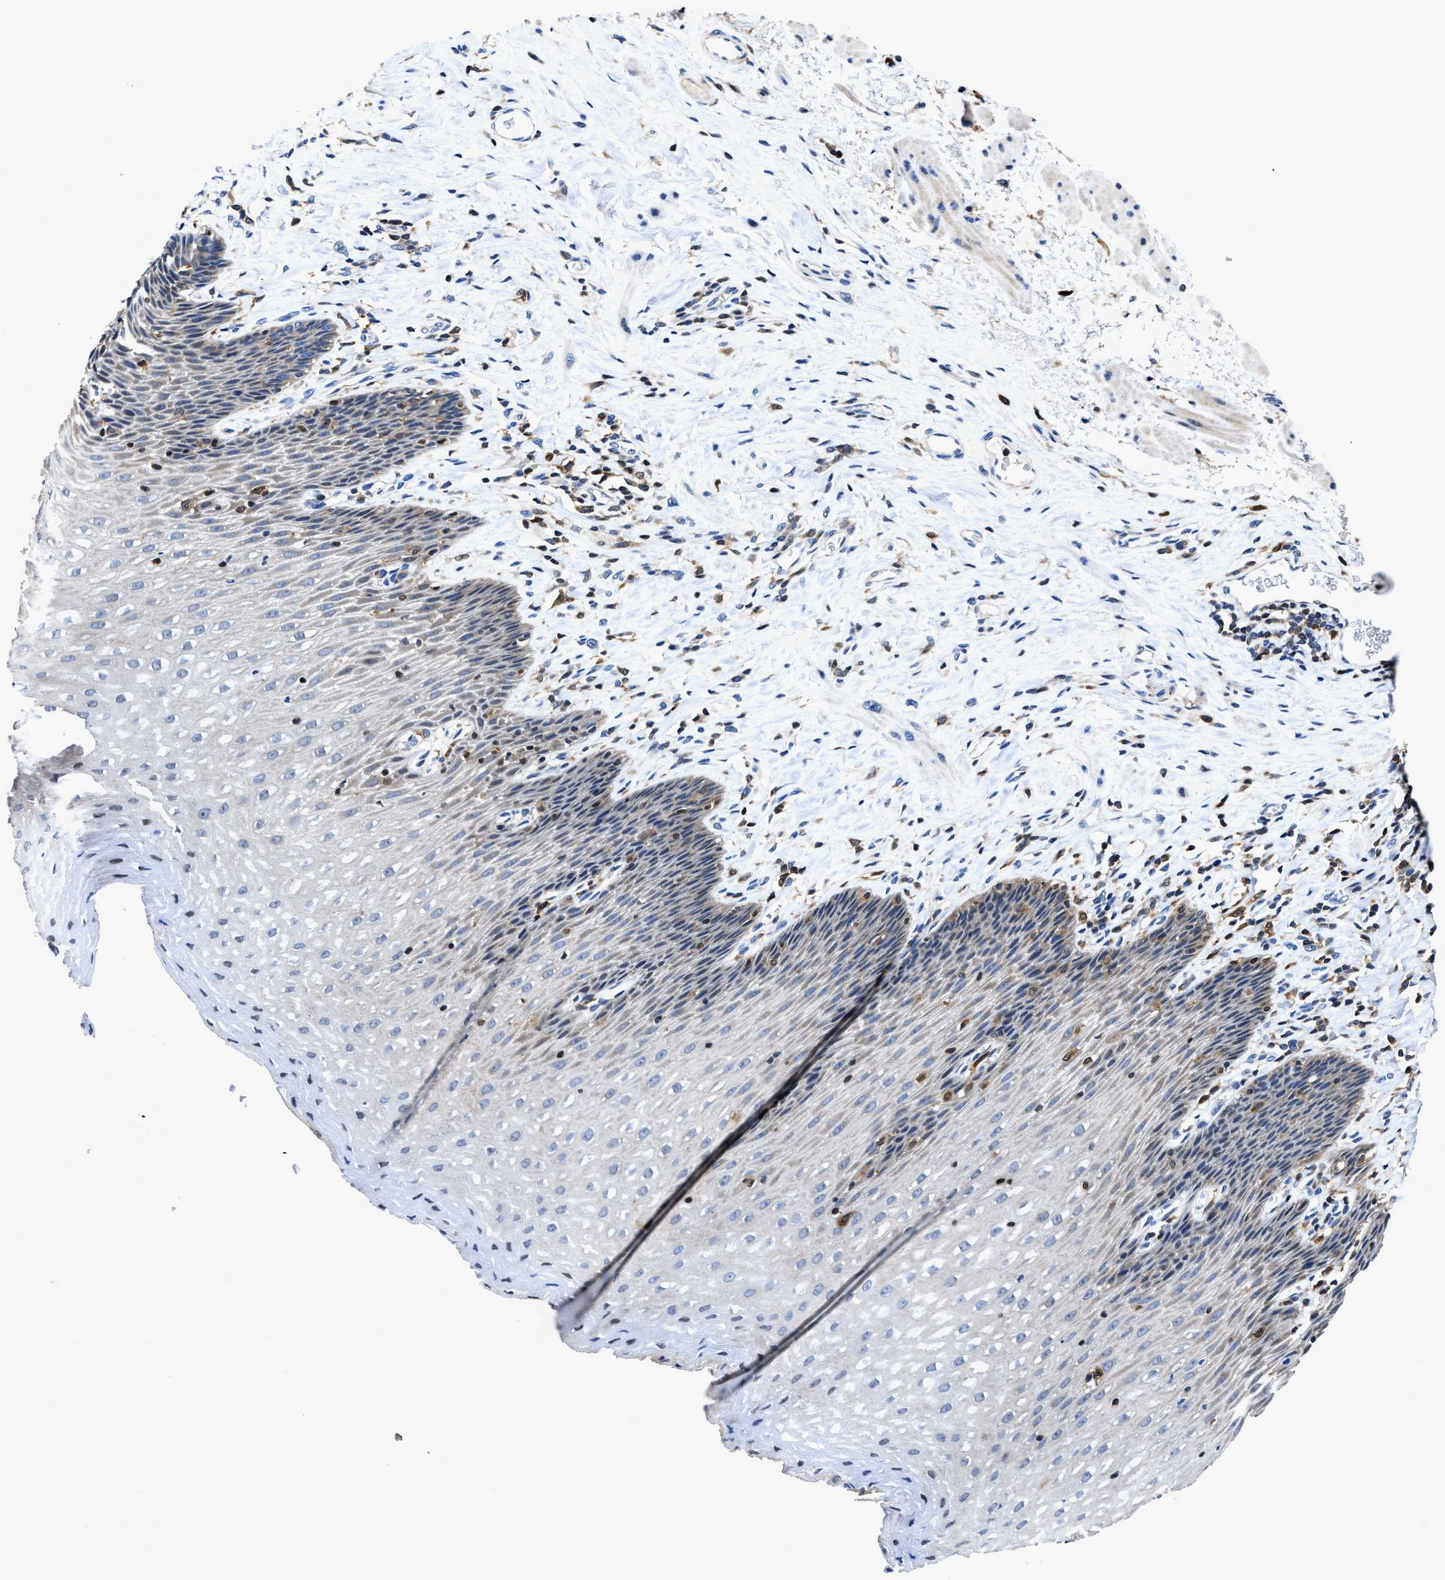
{"staining": {"intensity": "weak", "quantity": "<25%", "location": "cytoplasmic/membranous"}, "tissue": "esophagus", "cell_type": "Squamous epithelial cells", "image_type": "normal", "snomed": [{"axis": "morphology", "description": "Normal tissue, NOS"}, {"axis": "topography", "description": "Esophagus"}], "caption": "High magnification brightfield microscopy of benign esophagus stained with DAB (brown) and counterstained with hematoxylin (blue): squamous epithelial cells show no significant expression. Nuclei are stained in blue.", "gene": "RGS10", "patient": {"sex": "female", "age": 61}}